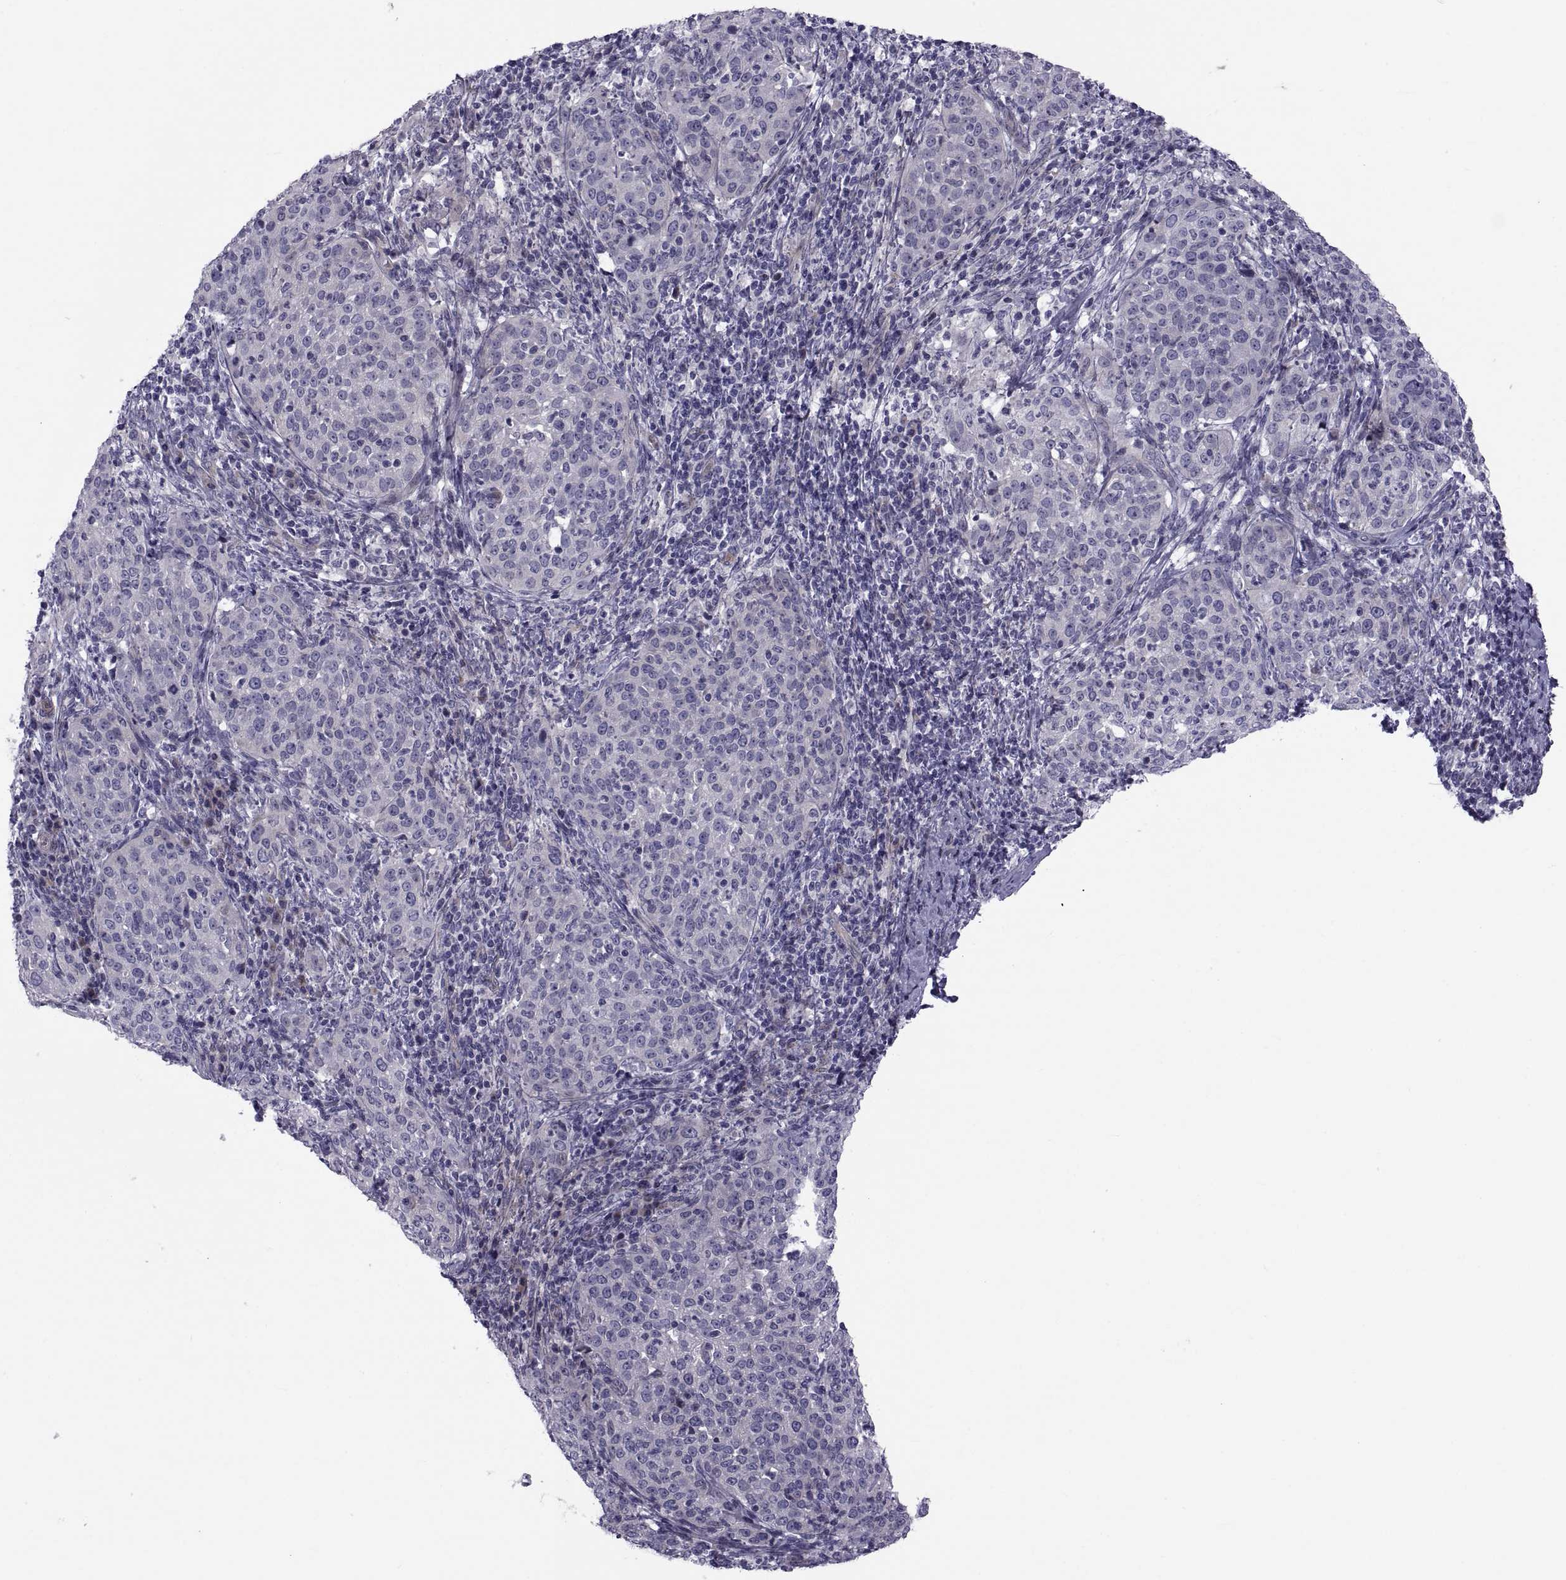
{"staining": {"intensity": "negative", "quantity": "none", "location": "none"}, "tissue": "cervical cancer", "cell_type": "Tumor cells", "image_type": "cancer", "snomed": [{"axis": "morphology", "description": "Squamous cell carcinoma, NOS"}, {"axis": "topography", "description": "Cervix"}], "caption": "DAB immunohistochemical staining of squamous cell carcinoma (cervical) displays no significant positivity in tumor cells. (Stains: DAB immunohistochemistry with hematoxylin counter stain, Microscopy: brightfield microscopy at high magnification).", "gene": "TMEM158", "patient": {"sex": "female", "age": 51}}